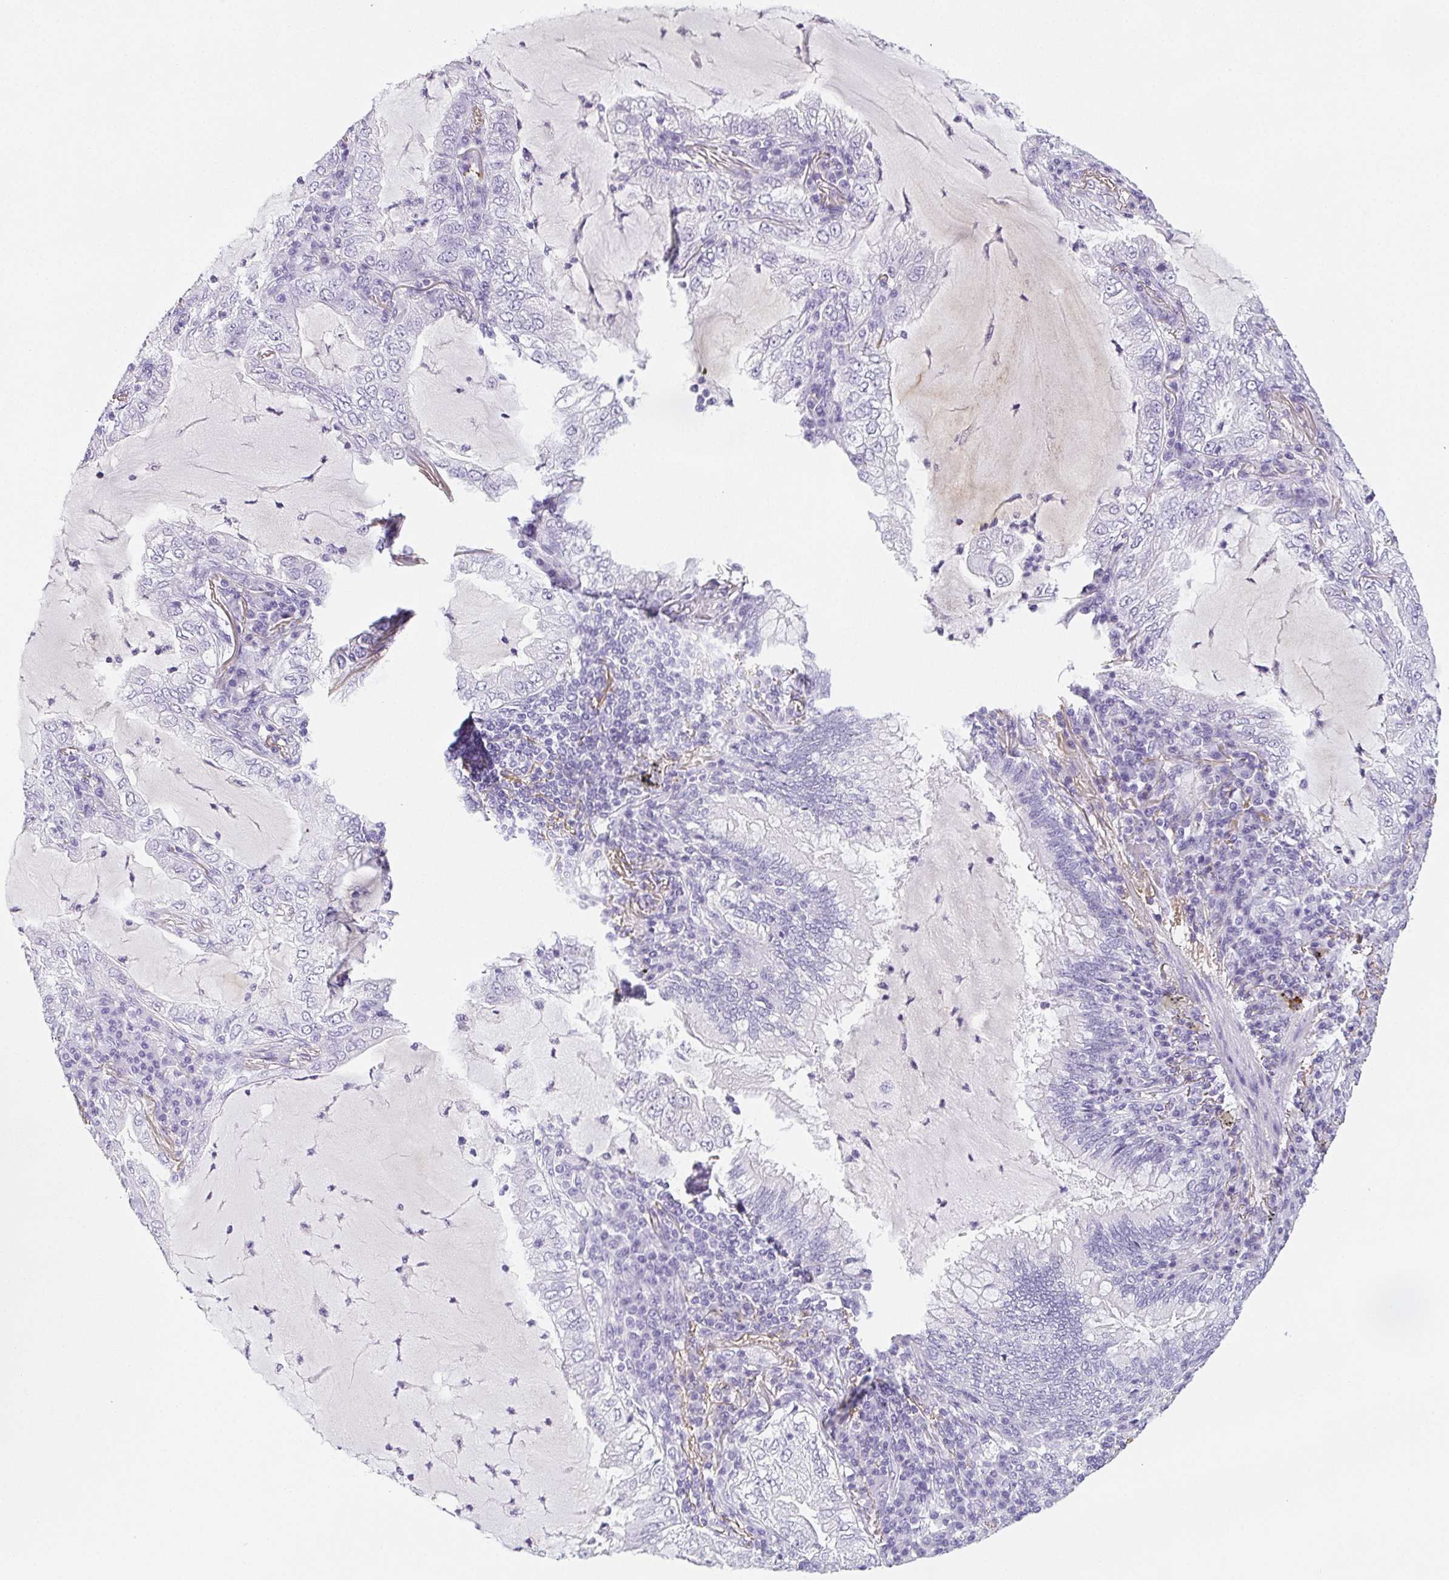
{"staining": {"intensity": "negative", "quantity": "none", "location": "none"}, "tissue": "lung cancer", "cell_type": "Tumor cells", "image_type": "cancer", "snomed": [{"axis": "morphology", "description": "Adenocarcinoma, NOS"}, {"axis": "topography", "description": "Lung"}], "caption": "Immunohistochemistry (IHC) image of lung adenocarcinoma stained for a protein (brown), which exhibits no expression in tumor cells.", "gene": "VTN", "patient": {"sex": "female", "age": 73}}